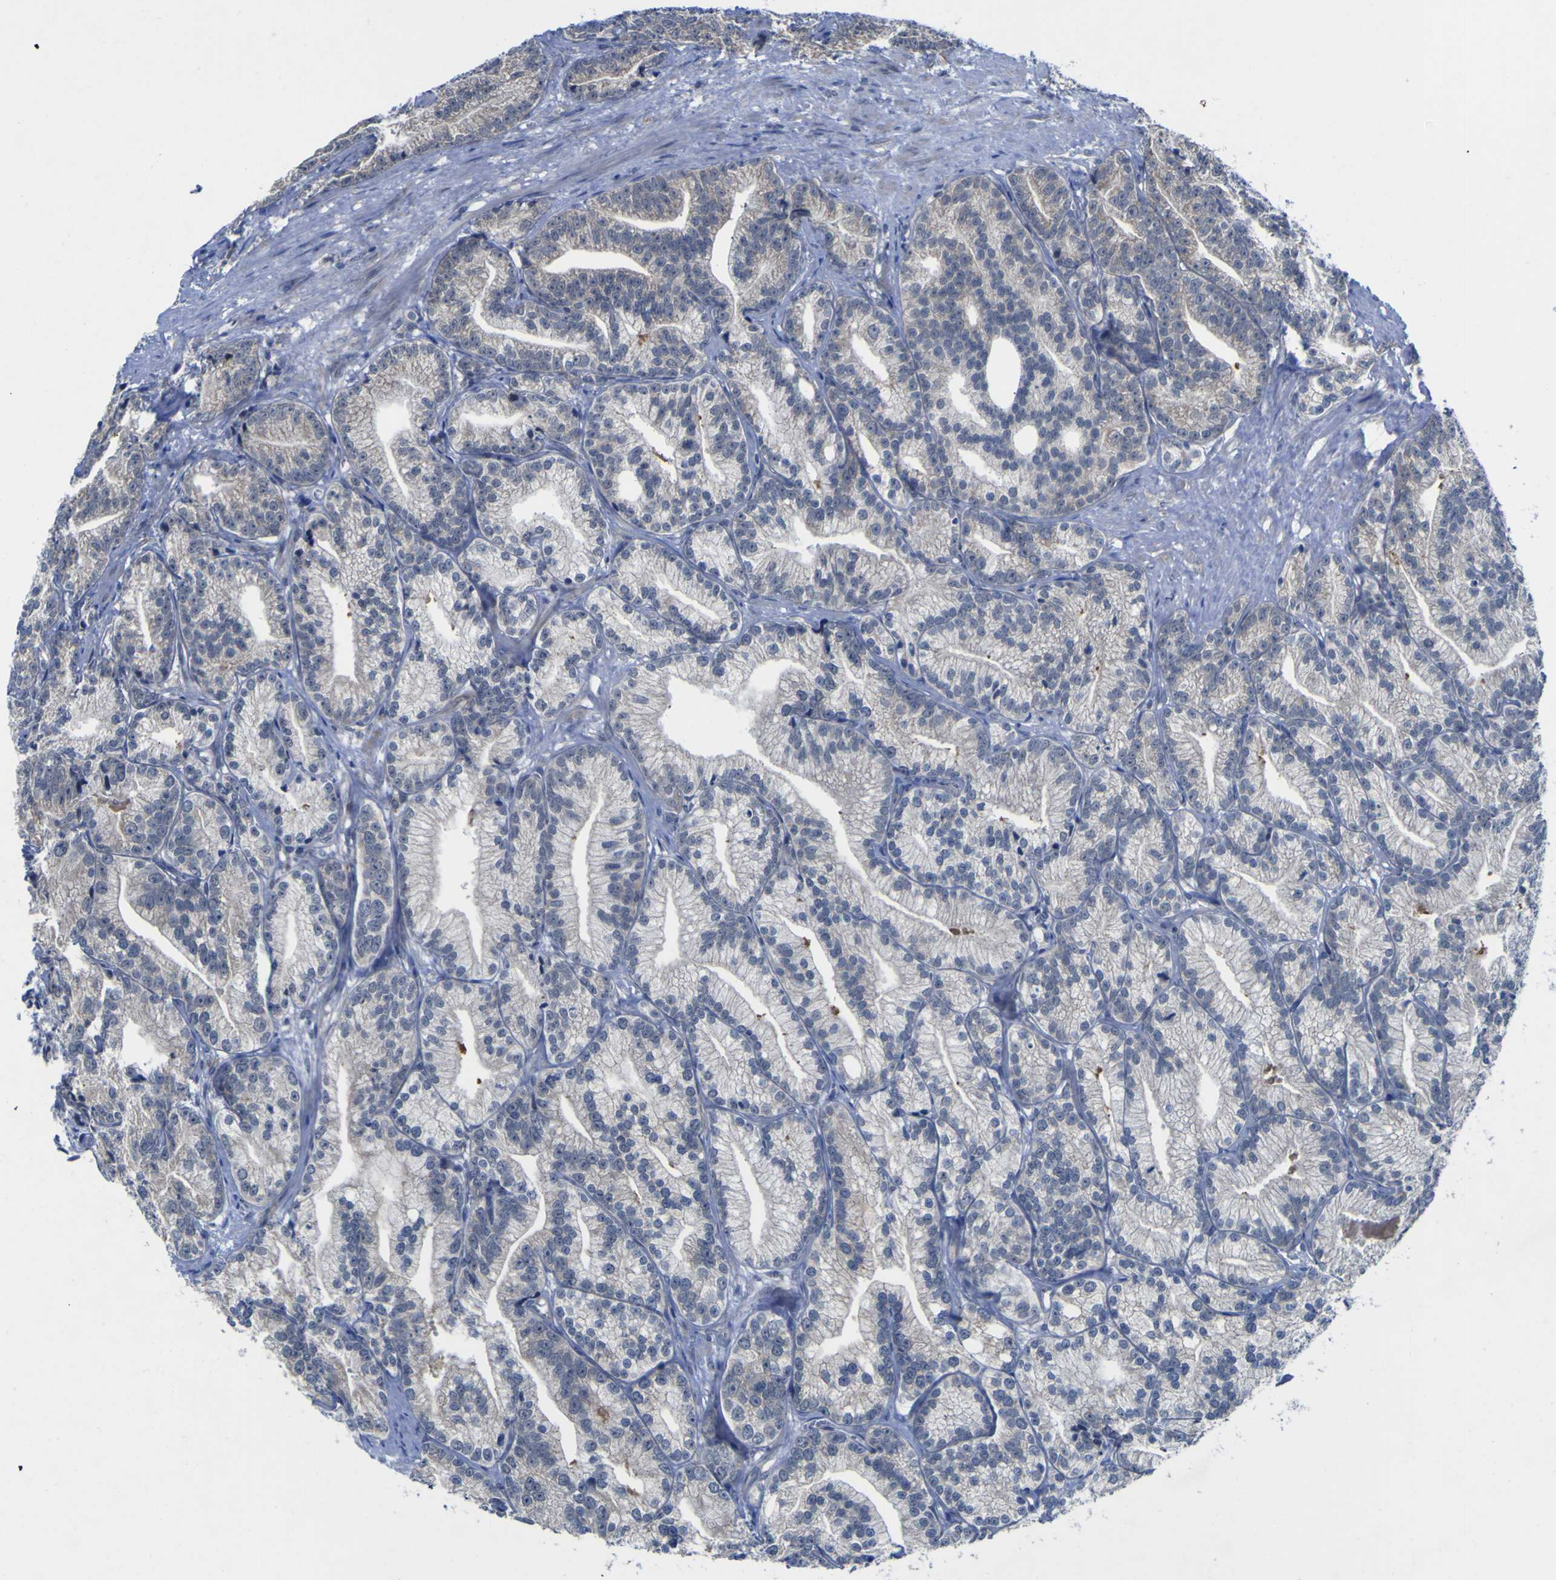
{"staining": {"intensity": "negative", "quantity": "none", "location": "none"}, "tissue": "prostate cancer", "cell_type": "Tumor cells", "image_type": "cancer", "snomed": [{"axis": "morphology", "description": "Adenocarcinoma, Low grade"}, {"axis": "topography", "description": "Prostate"}], "caption": "Immunohistochemistry (IHC) image of neoplastic tissue: human prostate cancer (adenocarcinoma (low-grade)) stained with DAB reveals no significant protein positivity in tumor cells.", "gene": "TNFRSF11A", "patient": {"sex": "male", "age": 89}}